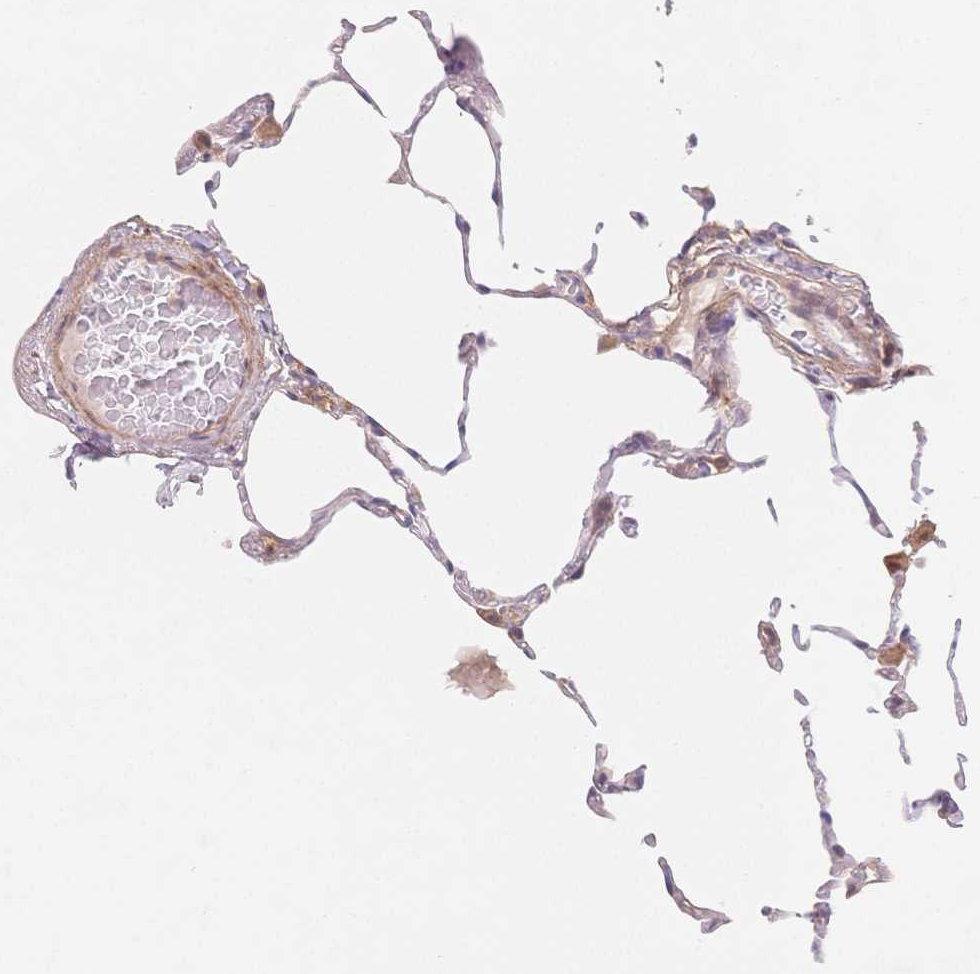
{"staining": {"intensity": "negative", "quantity": "none", "location": "none"}, "tissue": "lung", "cell_type": "Alveolar cells", "image_type": "normal", "snomed": [{"axis": "morphology", "description": "Normal tissue, NOS"}, {"axis": "topography", "description": "Lung"}], "caption": "This photomicrograph is of benign lung stained with immunohistochemistry (IHC) to label a protein in brown with the nuclei are counter-stained blue. There is no staining in alveolar cells.", "gene": "C12orf75", "patient": {"sex": "female", "age": 57}}